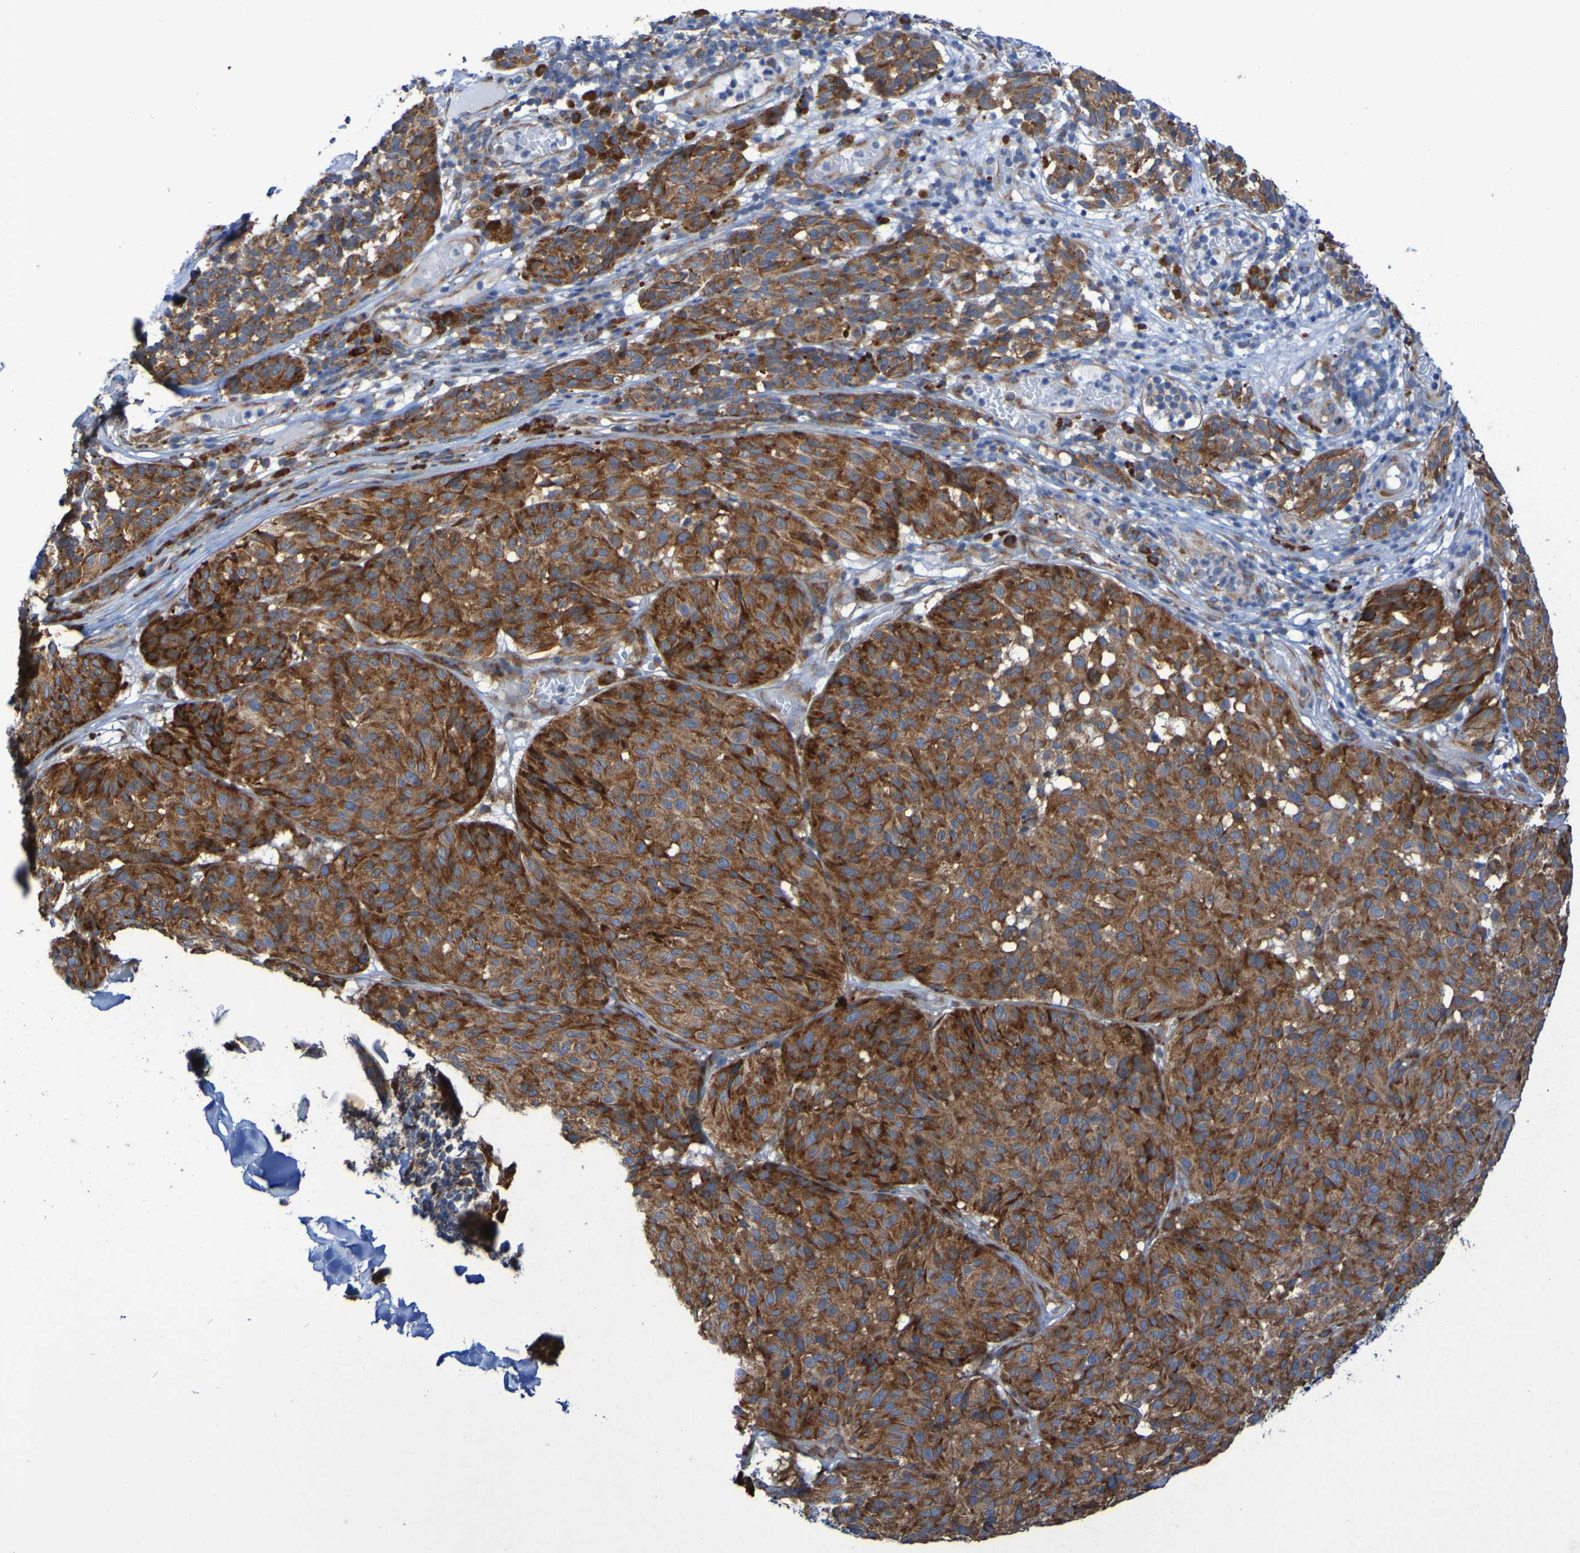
{"staining": {"intensity": "strong", "quantity": ">75%", "location": "cytoplasmic/membranous"}, "tissue": "melanoma", "cell_type": "Tumor cells", "image_type": "cancer", "snomed": [{"axis": "morphology", "description": "Malignant melanoma, NOS"}, {"axis": "topography", "description": "Skin"}], "caption": "Melanoma tissue reveals strong cytoplasmic/membranous staining in about >75% of tumor cells", "gene": "FKBP3", "patient": {"sex": "female", "age": 46}}